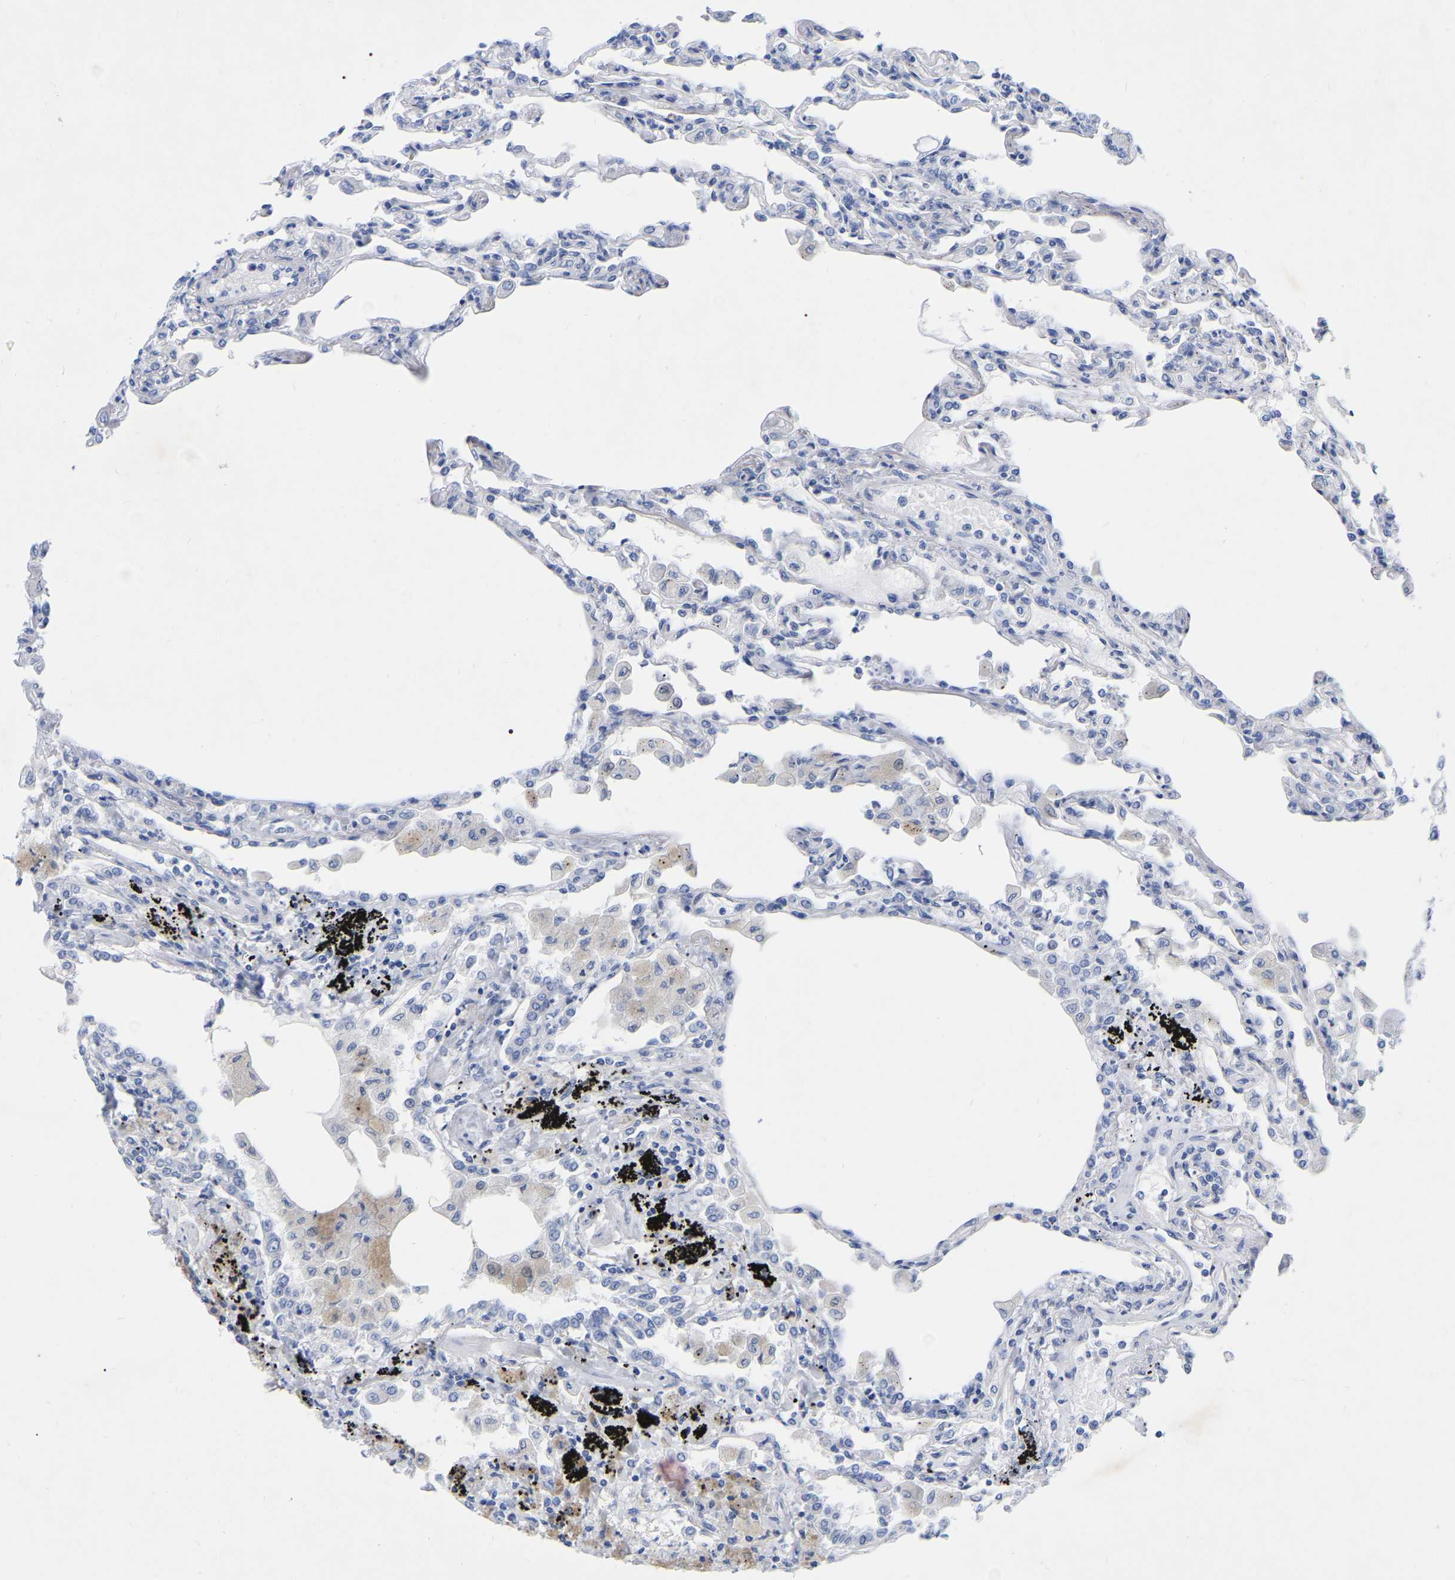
{"staining": {"intensity": "negative", "quantity": "none", "location": "none"}, "tissue": "lung", "cell_type": "Alveolar cells", "image_type": "normal", "snomed": [{"axis": "morphology", "description": "Normal tissue, NOS"}, {"axis": "topography", "description": "Bronchus"}, {"axis": "topography", "description": "Lung"}], "caption": "The micrograph shows no staining of alveolar cells in normal lung.", "gene": "ZNF629", "patient": {"sex": "female", "age": 49}}